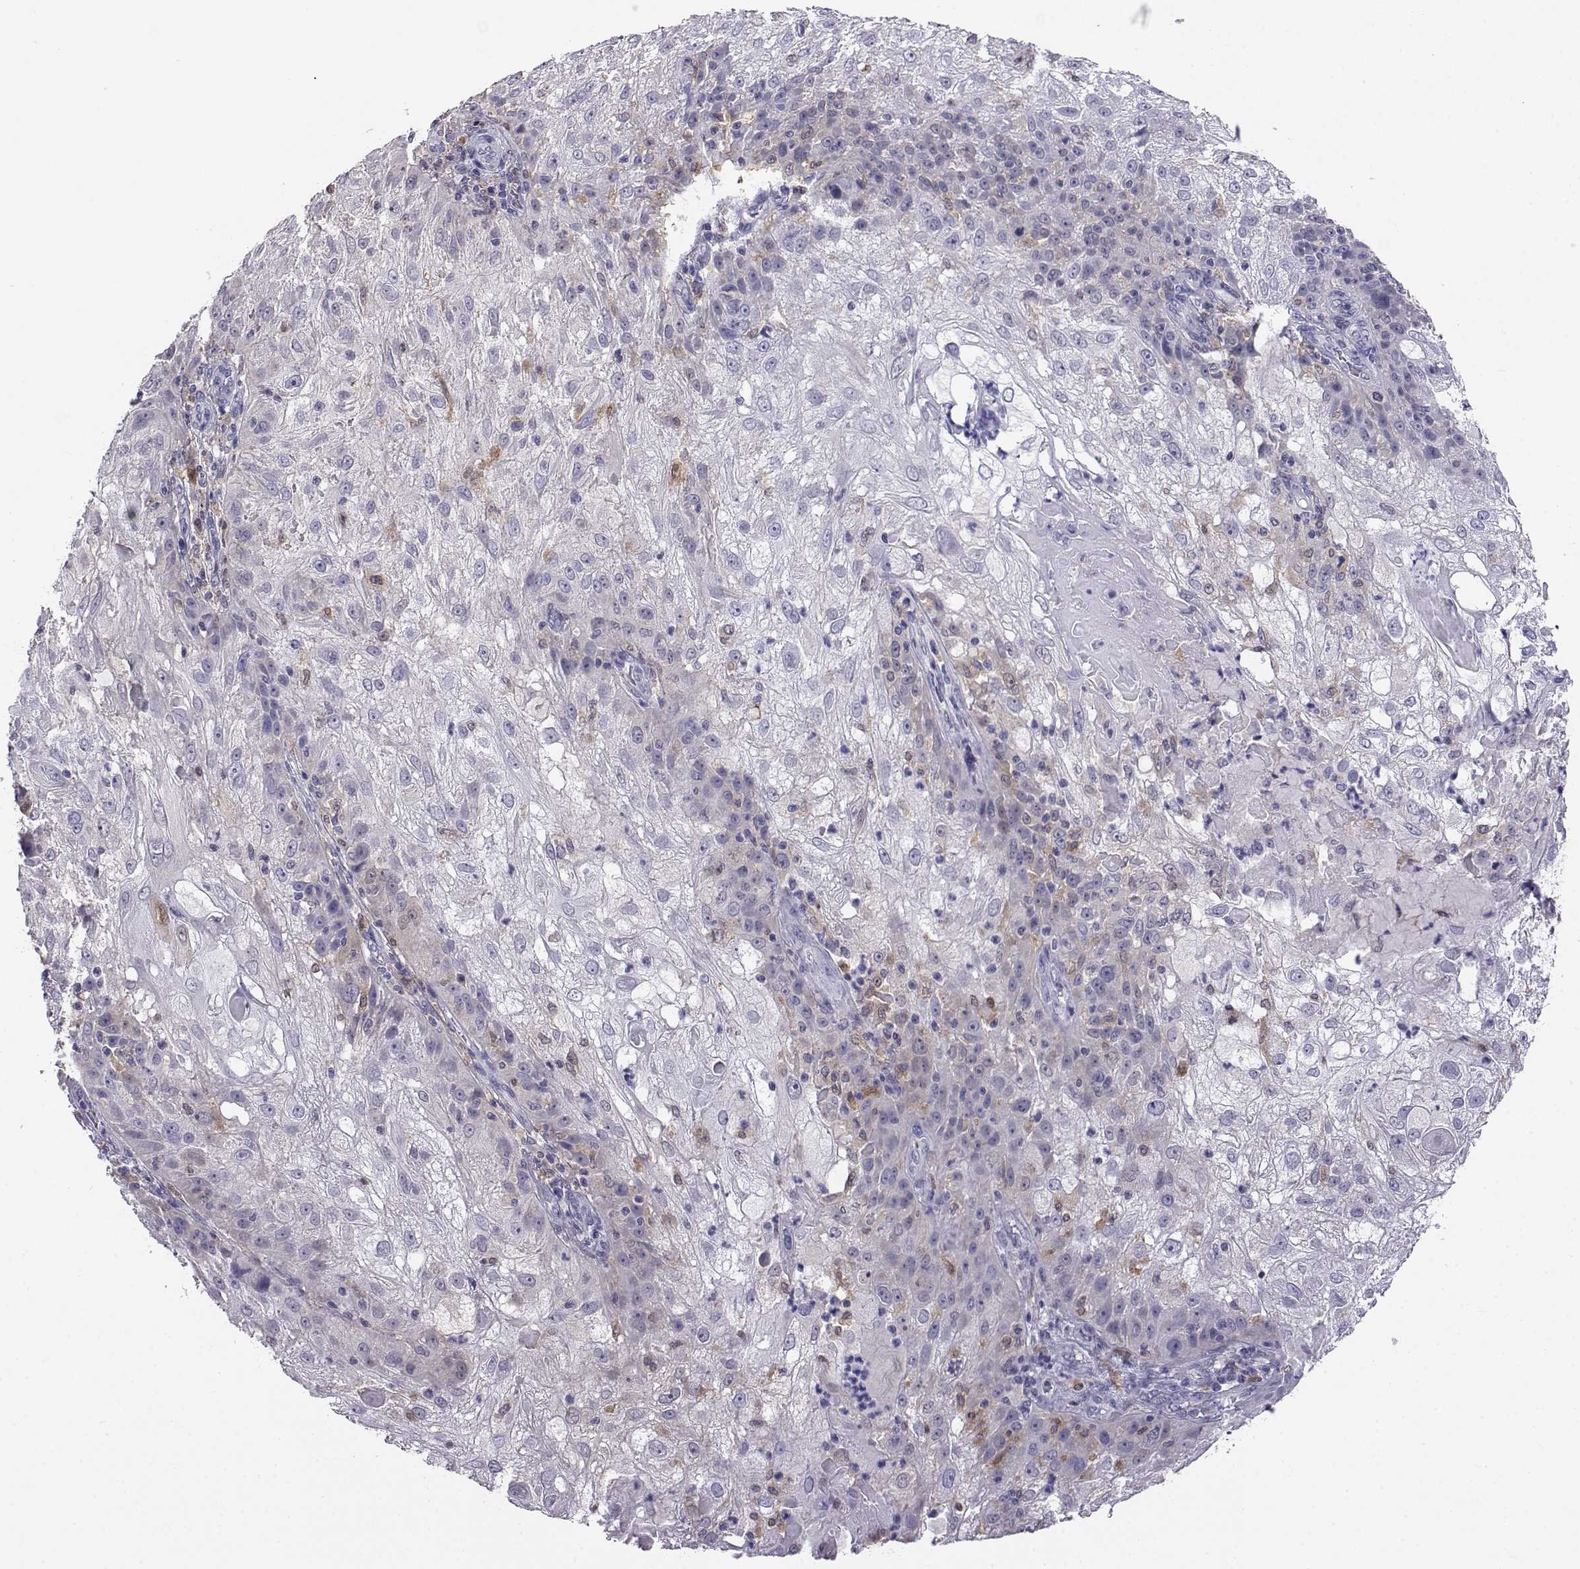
{"staining": {"intensity": "negative", "quantity": "none", "location": "none"}, "tissue": "skin cancer", "cell_type": "Tumor cells", "image_type": "cancer", "snomed": [{"axis": "morphology", "description": "Normal tissue, NOS"}, {"axis": "morphology", "description": "Squamous cell carcinoma, NOS"}, {"axis": "topography", "description": "Skin"}], "caption": "The histopathology image reveals no staining of tumor cells in skin cancer.", "gene": "AKR1B1", "patient": {"sex": "female", "age": 83}}